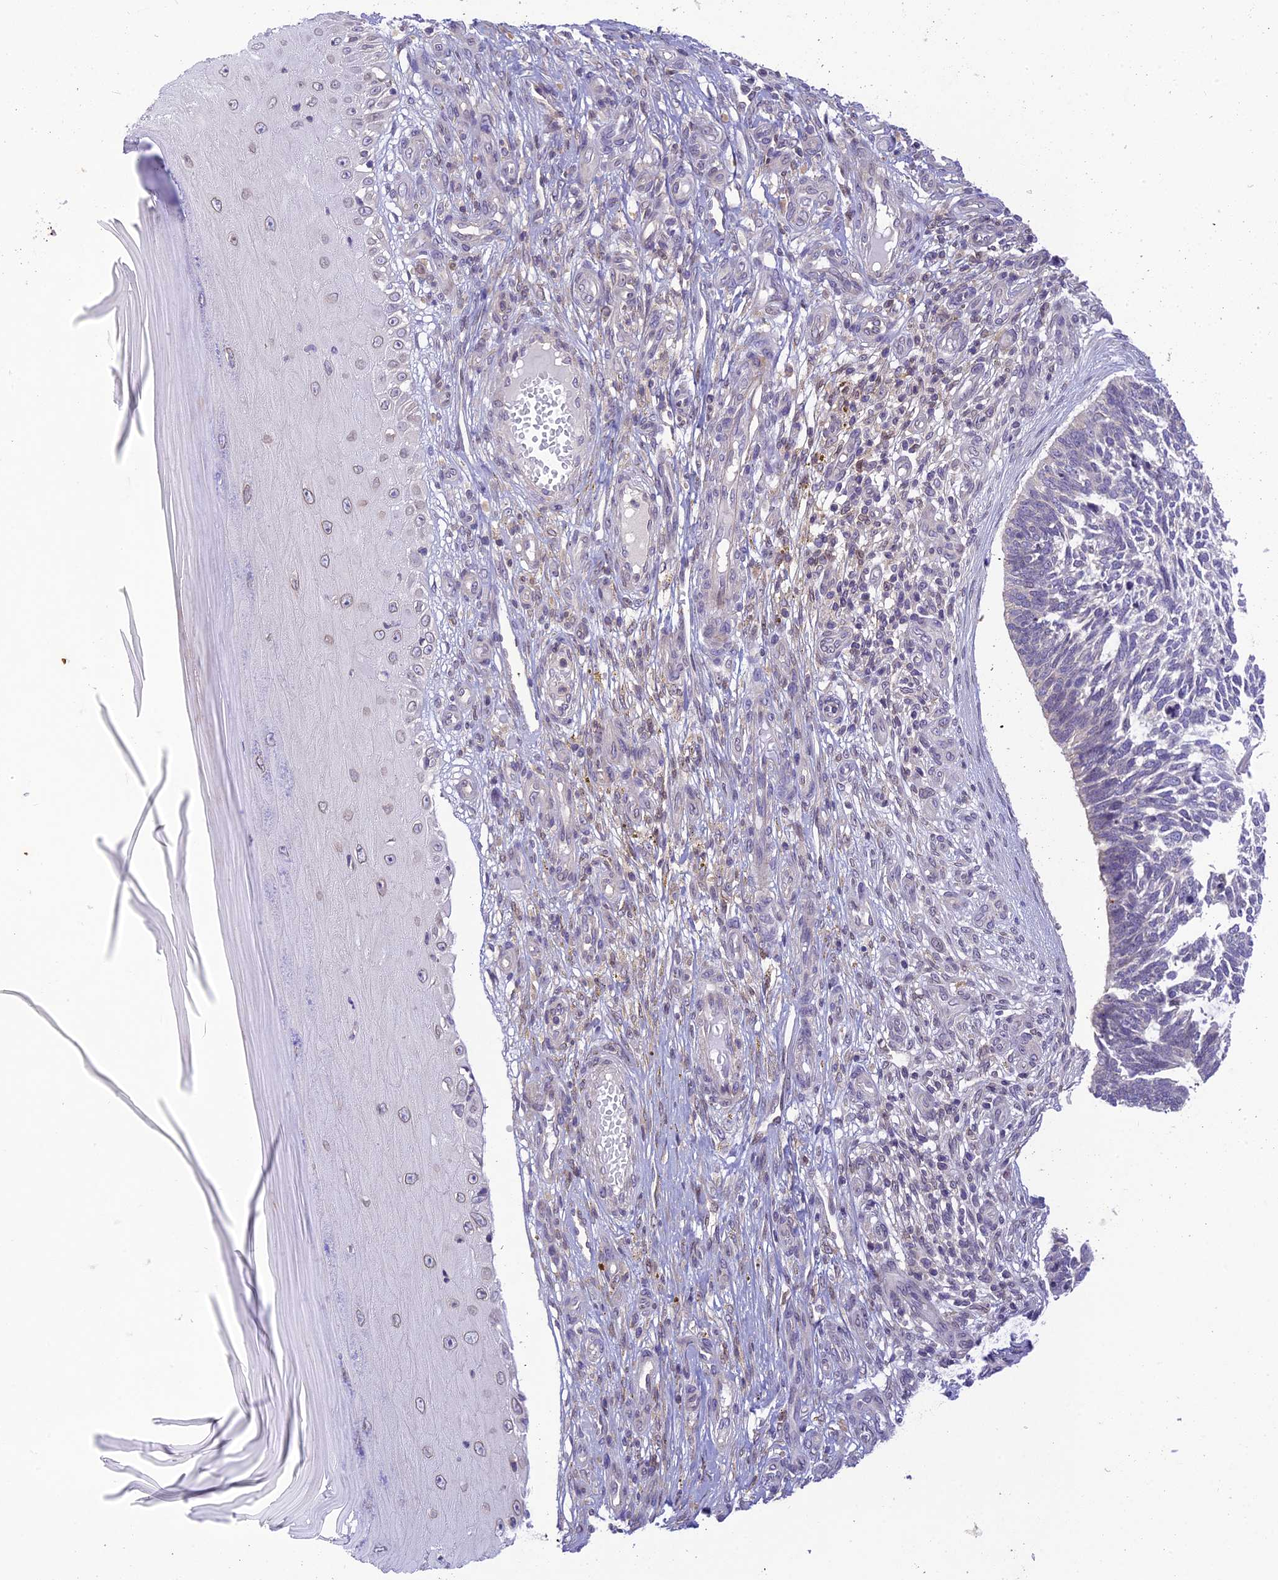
{"staining": {"intensity": "negative", "quantity": "none", "location": "none"}, "tissue": "skin cancer", "cell_type": "Tumor cells", "image_type": "cancer", "snomed": [{"axis": "morphology", "description": "Basal cell carcinoma"}, {"axis": "topography", "description": "Skin"}], "caption": "This is an immunohistochemistry (IHC) micrograph of human skin basal cell carcinoma. There is no expression in tumor cells.", "gene": "BMT2", "patient": {"sex": "male", "age": 88}}